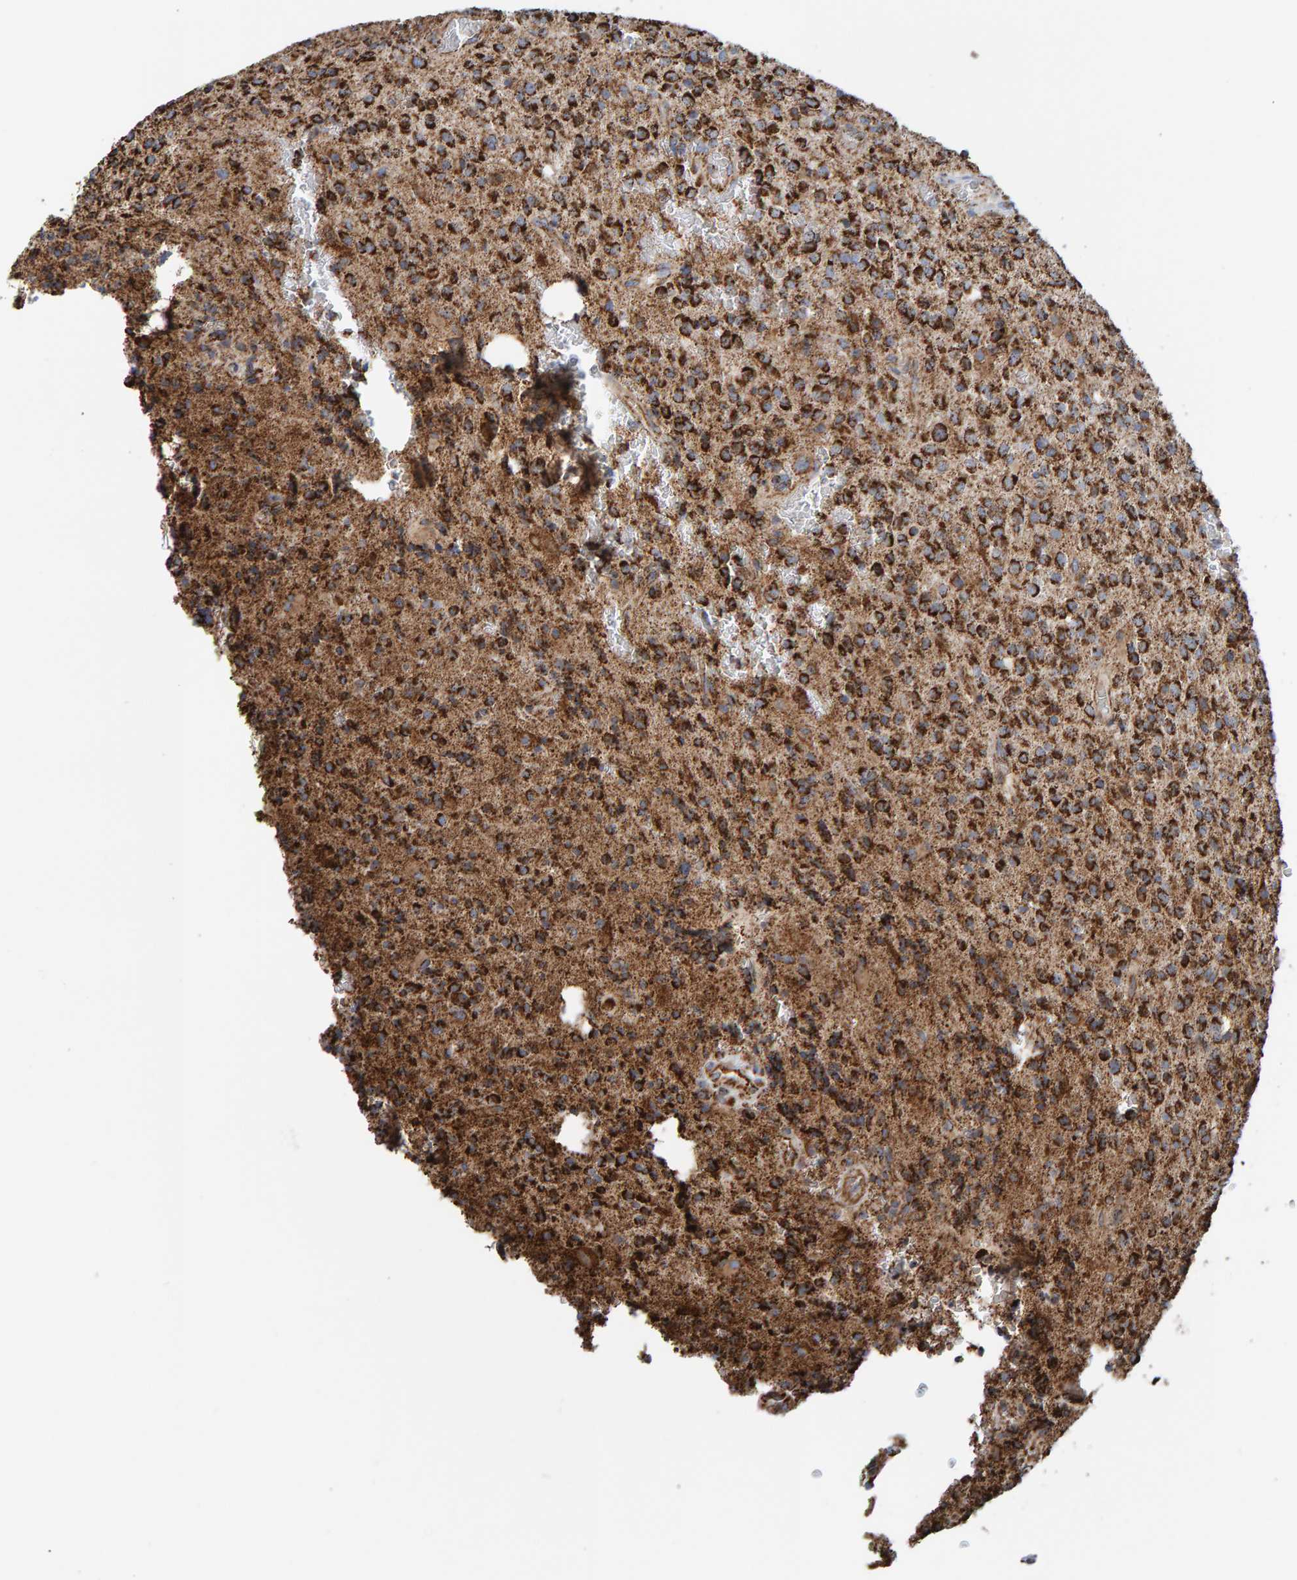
{"staining": {"intensity": "strong", "quantity": ">75%", "location": "cytoplasmic/membranous"}, "tissue": "glioma", "cell_type": "Tumor cells", "image_type": "cancer", "snomed": [{"axis": "morphology", "description": "Glioma, malignant, High grade"}, {"axis": "topography", "description": "Brain"}], "caption": "Glioma tissue reveals strong cytoplasmic/membranous staining in approximately >75% of tumor cells (DAB IHC, brown staining for protein, blue staining for nuclei).", "gene": "MRPL45", "patient": {"sex": "male", "age": 34}}